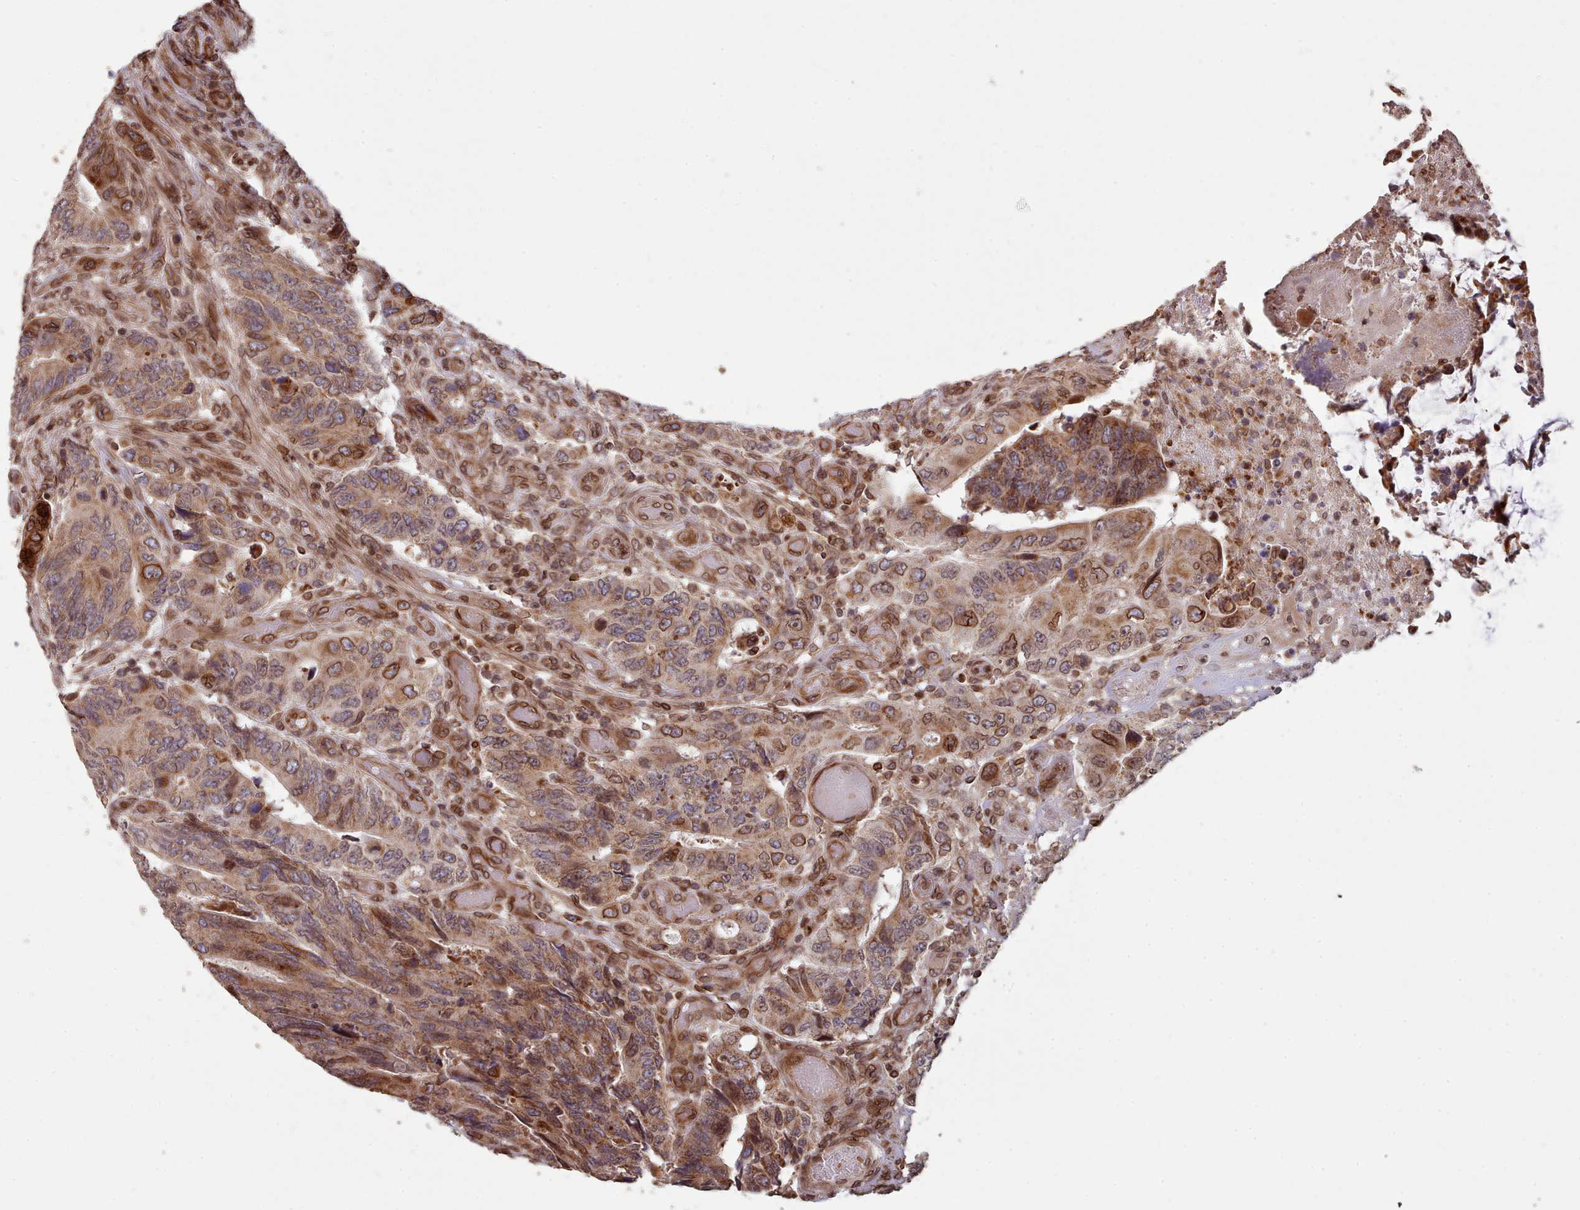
{"staining": {"intensity": "moderate", "quantity": ">75%", "location": "cytoplasmic/membranous,nuclear"}, "tissue": "colorectal cancer", "cell_type": "Tumor cells", "image_type": "cancer", "snomed": [{"axis": "morphology", "description": "Adenocarcinoma, NOS"}, {"axis": "topography", "description": "Colon"}], "caption": "Immunohistochemistry (IHC) (DAB) staining of human colorectal cancer reveals moderate cytoplasmic/membranous and nuclear protein positivity in approximately >75% of tumor cells. (DAB IHC, brown staining for protein, blue staining for nuclei).", "gene": "TOR1AIP1", "patient": {"sex": "male", "age": 87}}